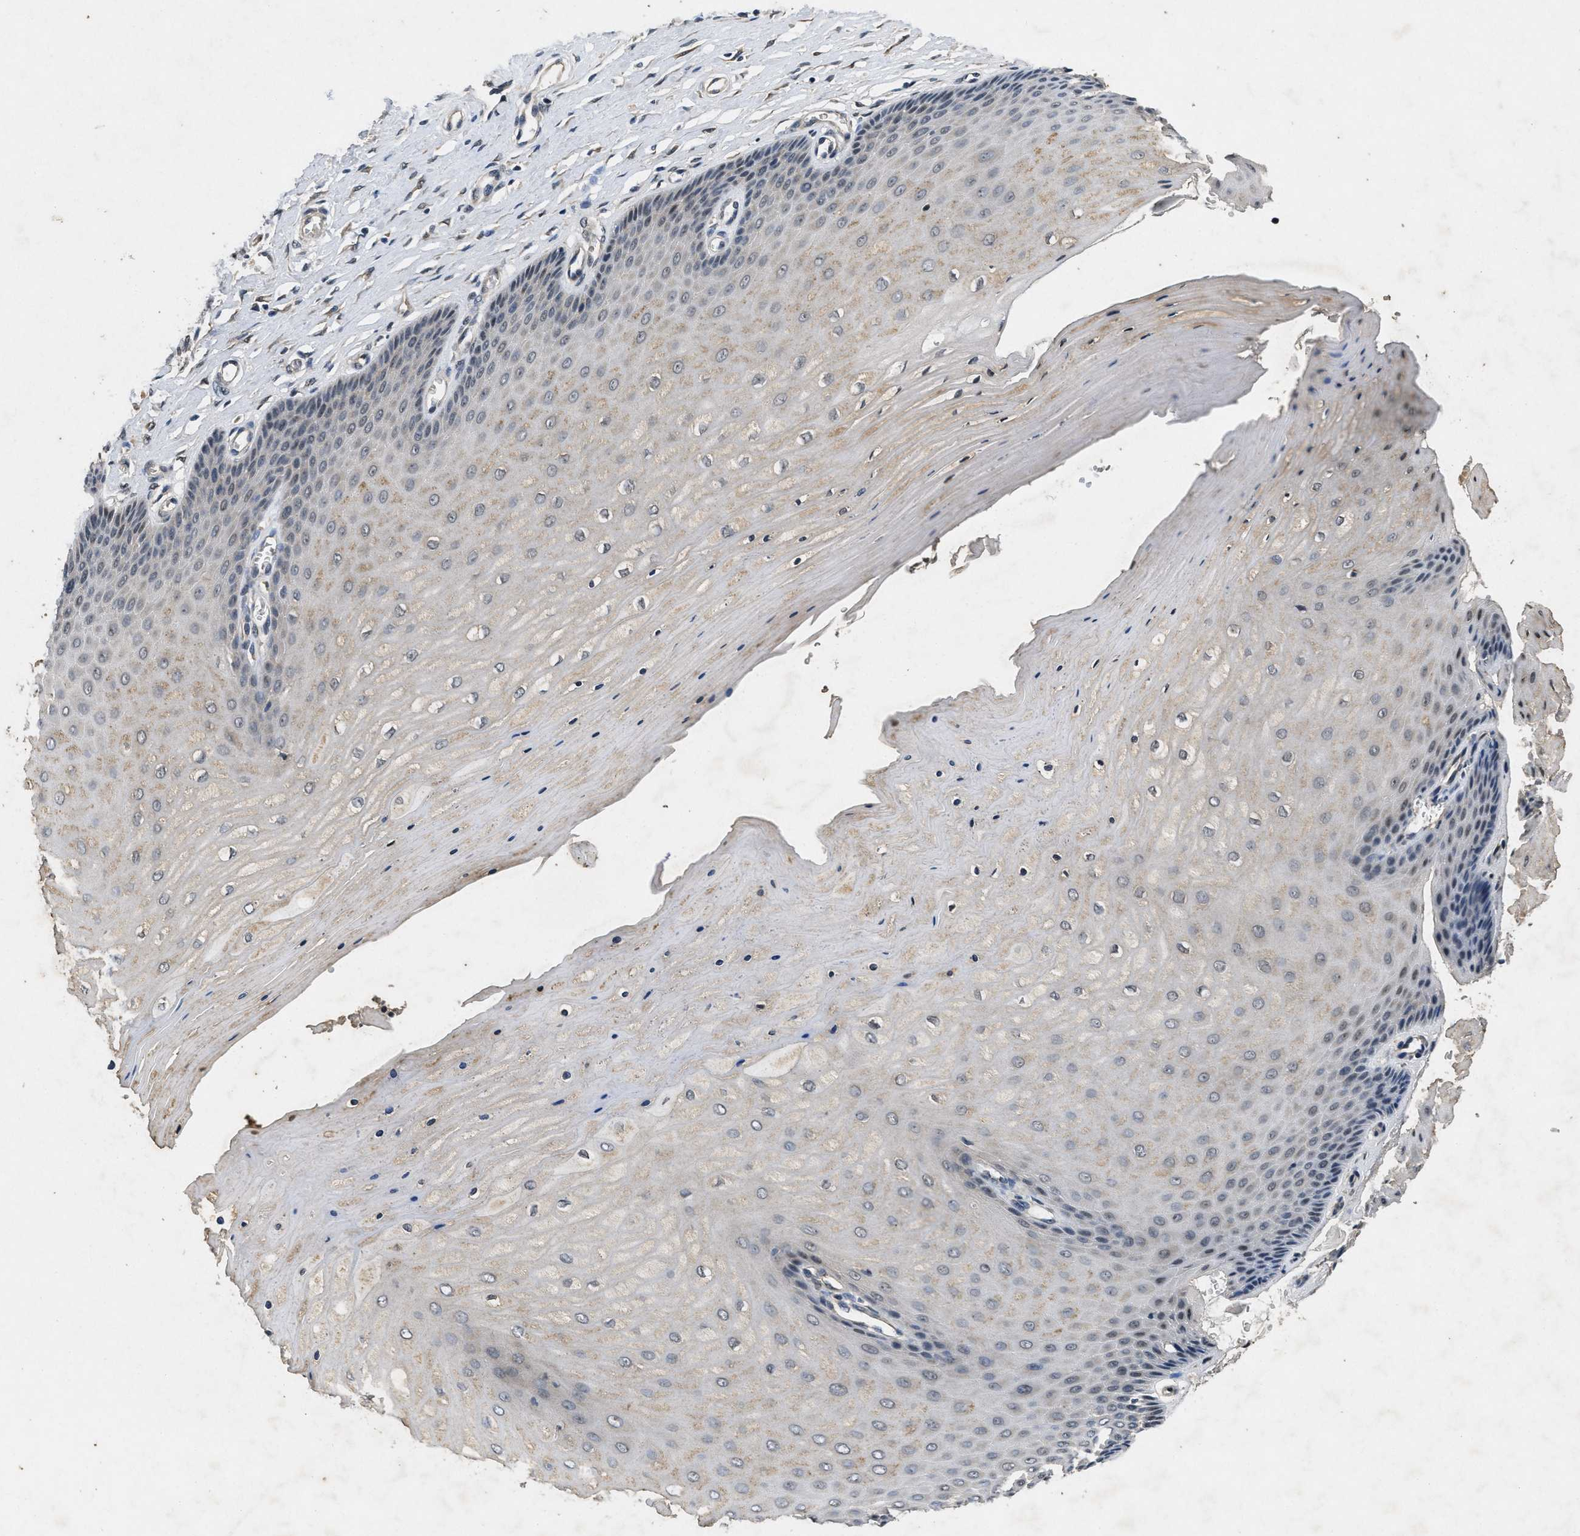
{"staining": {"intensity": "negative", "quantity": "none", "location": "none"}, "tissue": "cervix", "cell_type": "Glandular cells", "image_type": "normal", "snomed": [{"axis": "morphology", "description": "Normal tissue, NOS"}, {"axis": "topography", "description": "Cervix"}], "caption": "Protein analysis of benign cervix demonstrates no significant staining in glandular cells. (DAB (3,3'-diaminobenzidine) IHC, high magnification).", "gene": "PAPOLG", "patient": {"sex": "female", "age": 55}}